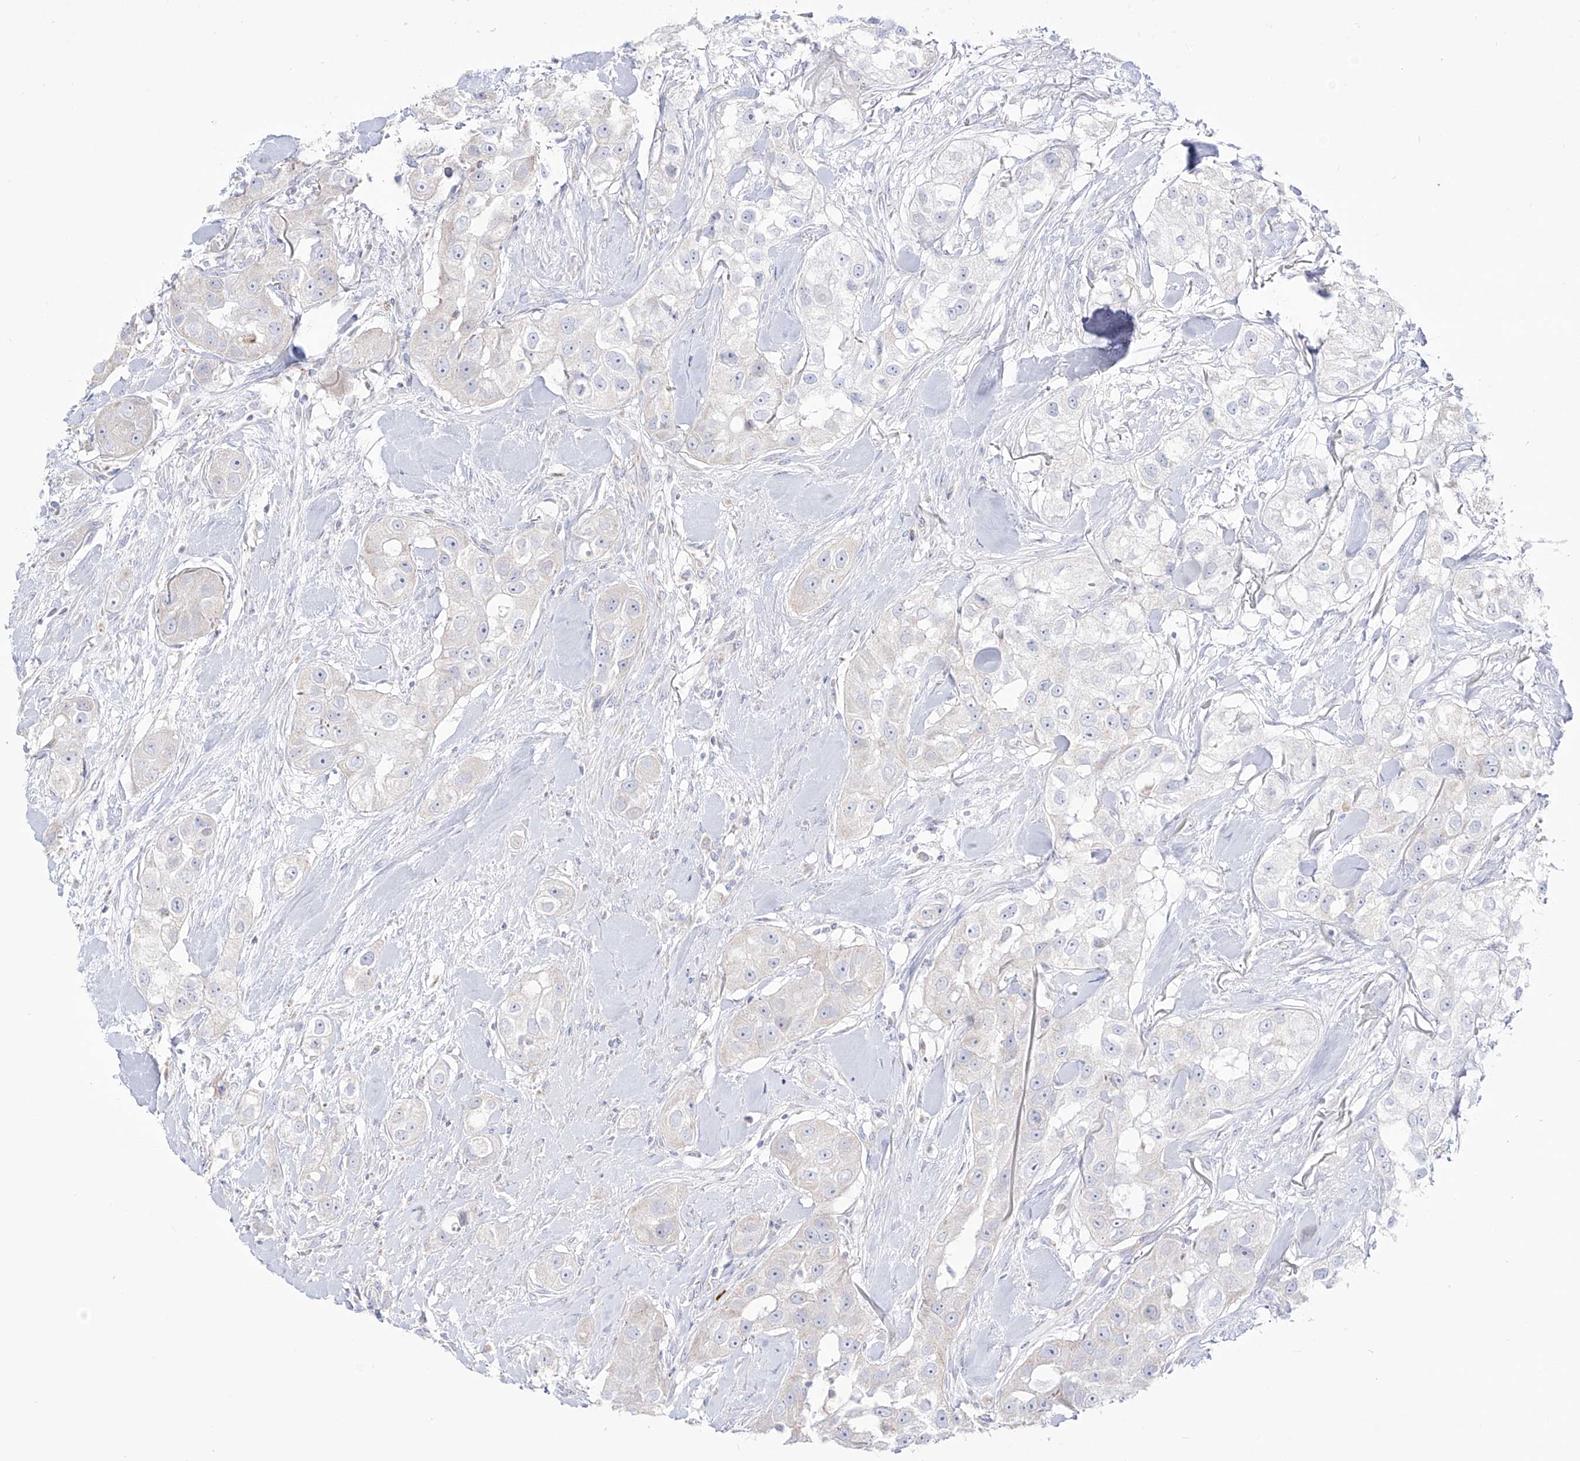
{"staining": {"intensity": "negative", "quantity": "none", "location": "none"}, "tissue": "head and neck cancer", "cell_type": "Tumor cells", "image_type": "cancer", "snomed": [{"axis": "morphology", "description": "Normal tissue, NOS"}, {"axis": "morphology", "description": "Squamous cell carcinoma, NOS"}, {"axis": "topography", "description": "Skeletal muscle"}, {"axis": "topography", "description": "Head-Neck"}], "caption": "Immunohistochemistry (IHC) of head and neck cancer (squamous cell carcinoma) reveals no expression in tumor cells.", "gene": "RCHY1", "patient": {"sex": "male", "age": 51}}